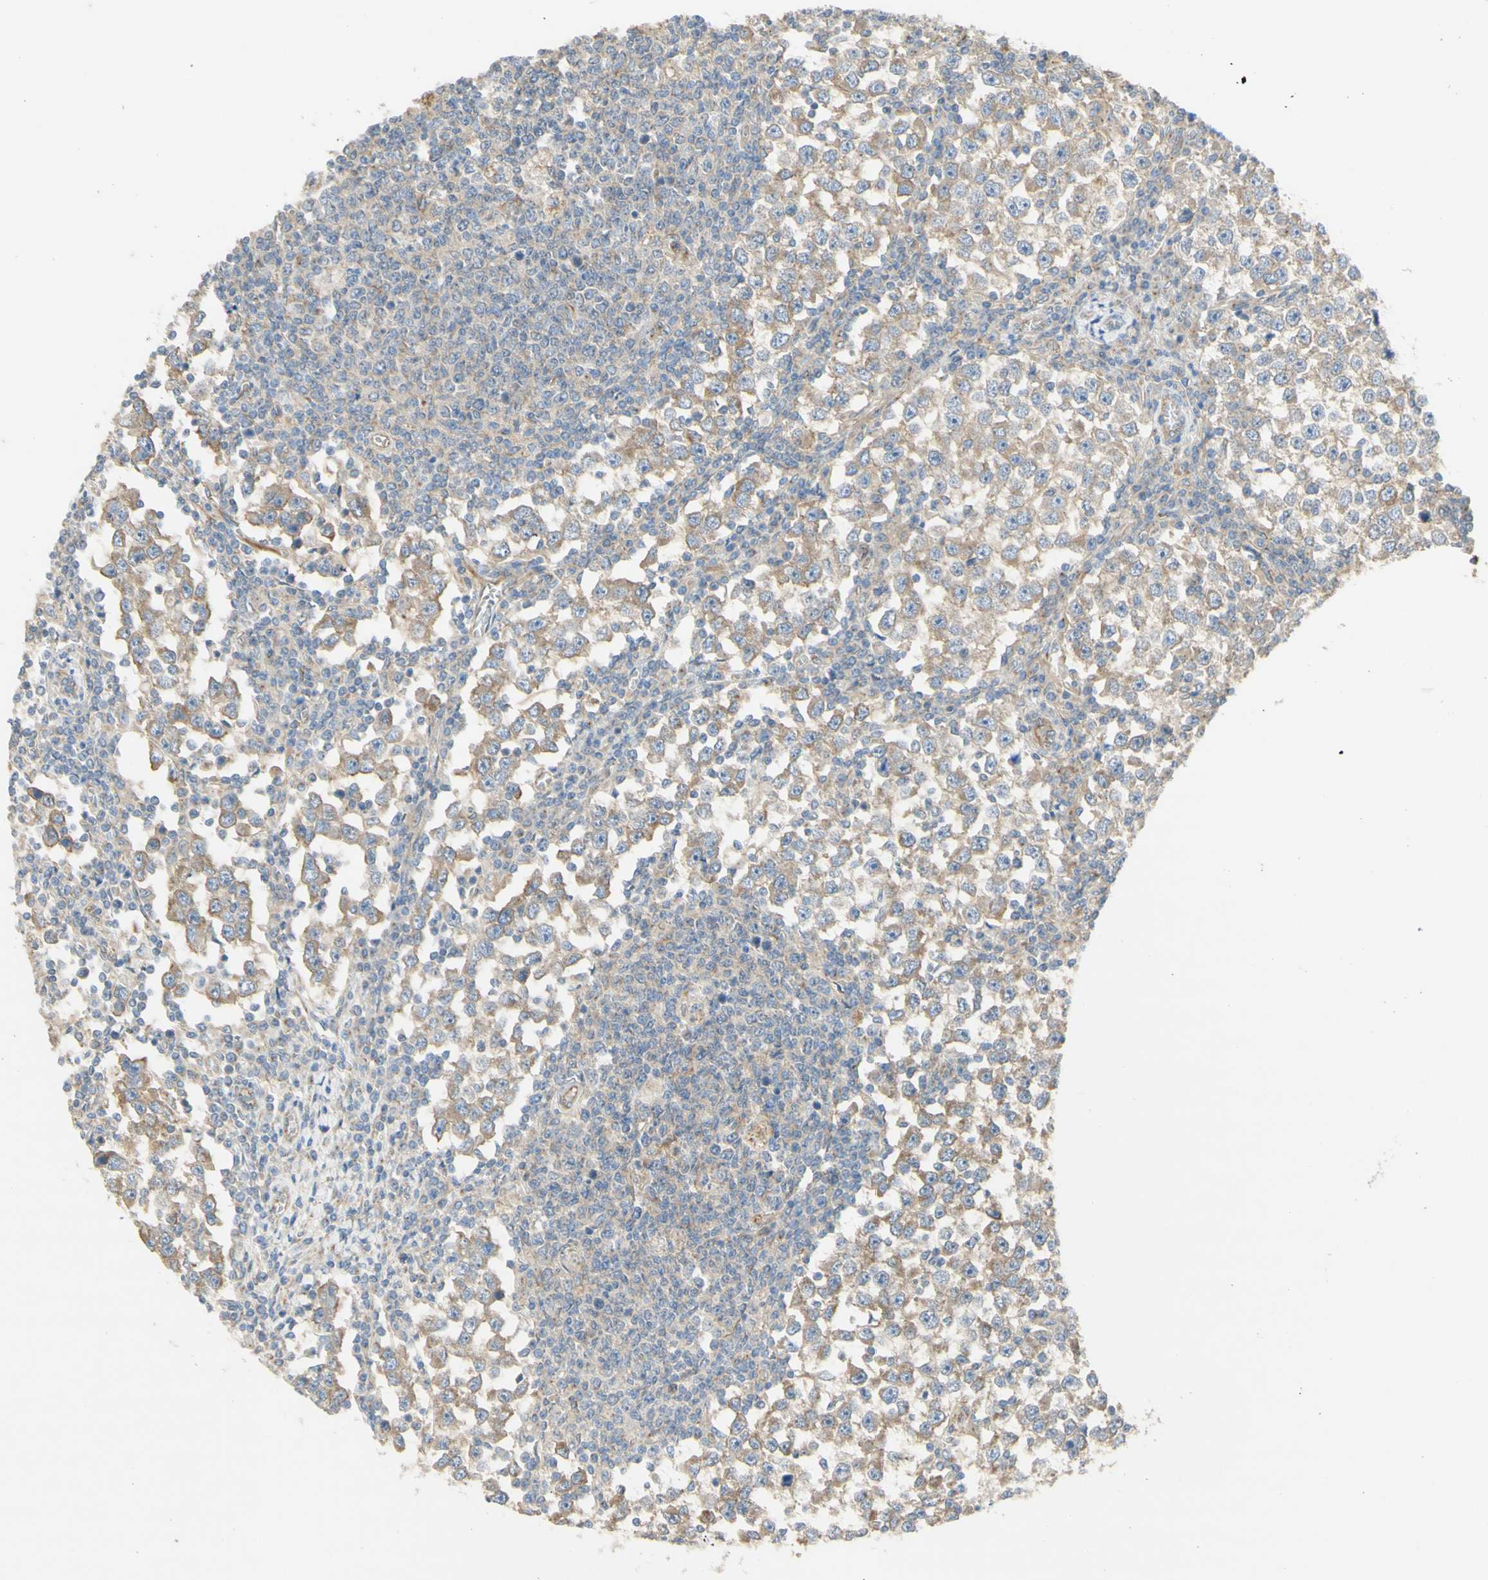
{"staining": {"intensity": "moderate", "quantity": "25%-75%", "location": "cytoplasmic/membranous"}, "tissue": "testis cancer", "cell_type": "Tumor cells", "image_type": "cancer", "snomed": [{"axis": "morphology", "description": "Seminoma, NOS"}, {"axis": "topography", "description": "Testis"}], "caption": "This micrograph shows IHC staining of human testis cancer, with medium moderate cytoplasmic/membranous expression in approximately 25%-75% of tumor cells.", "gene": "DYNC1H1", "patient": {"sex": "male", "age": 65}}